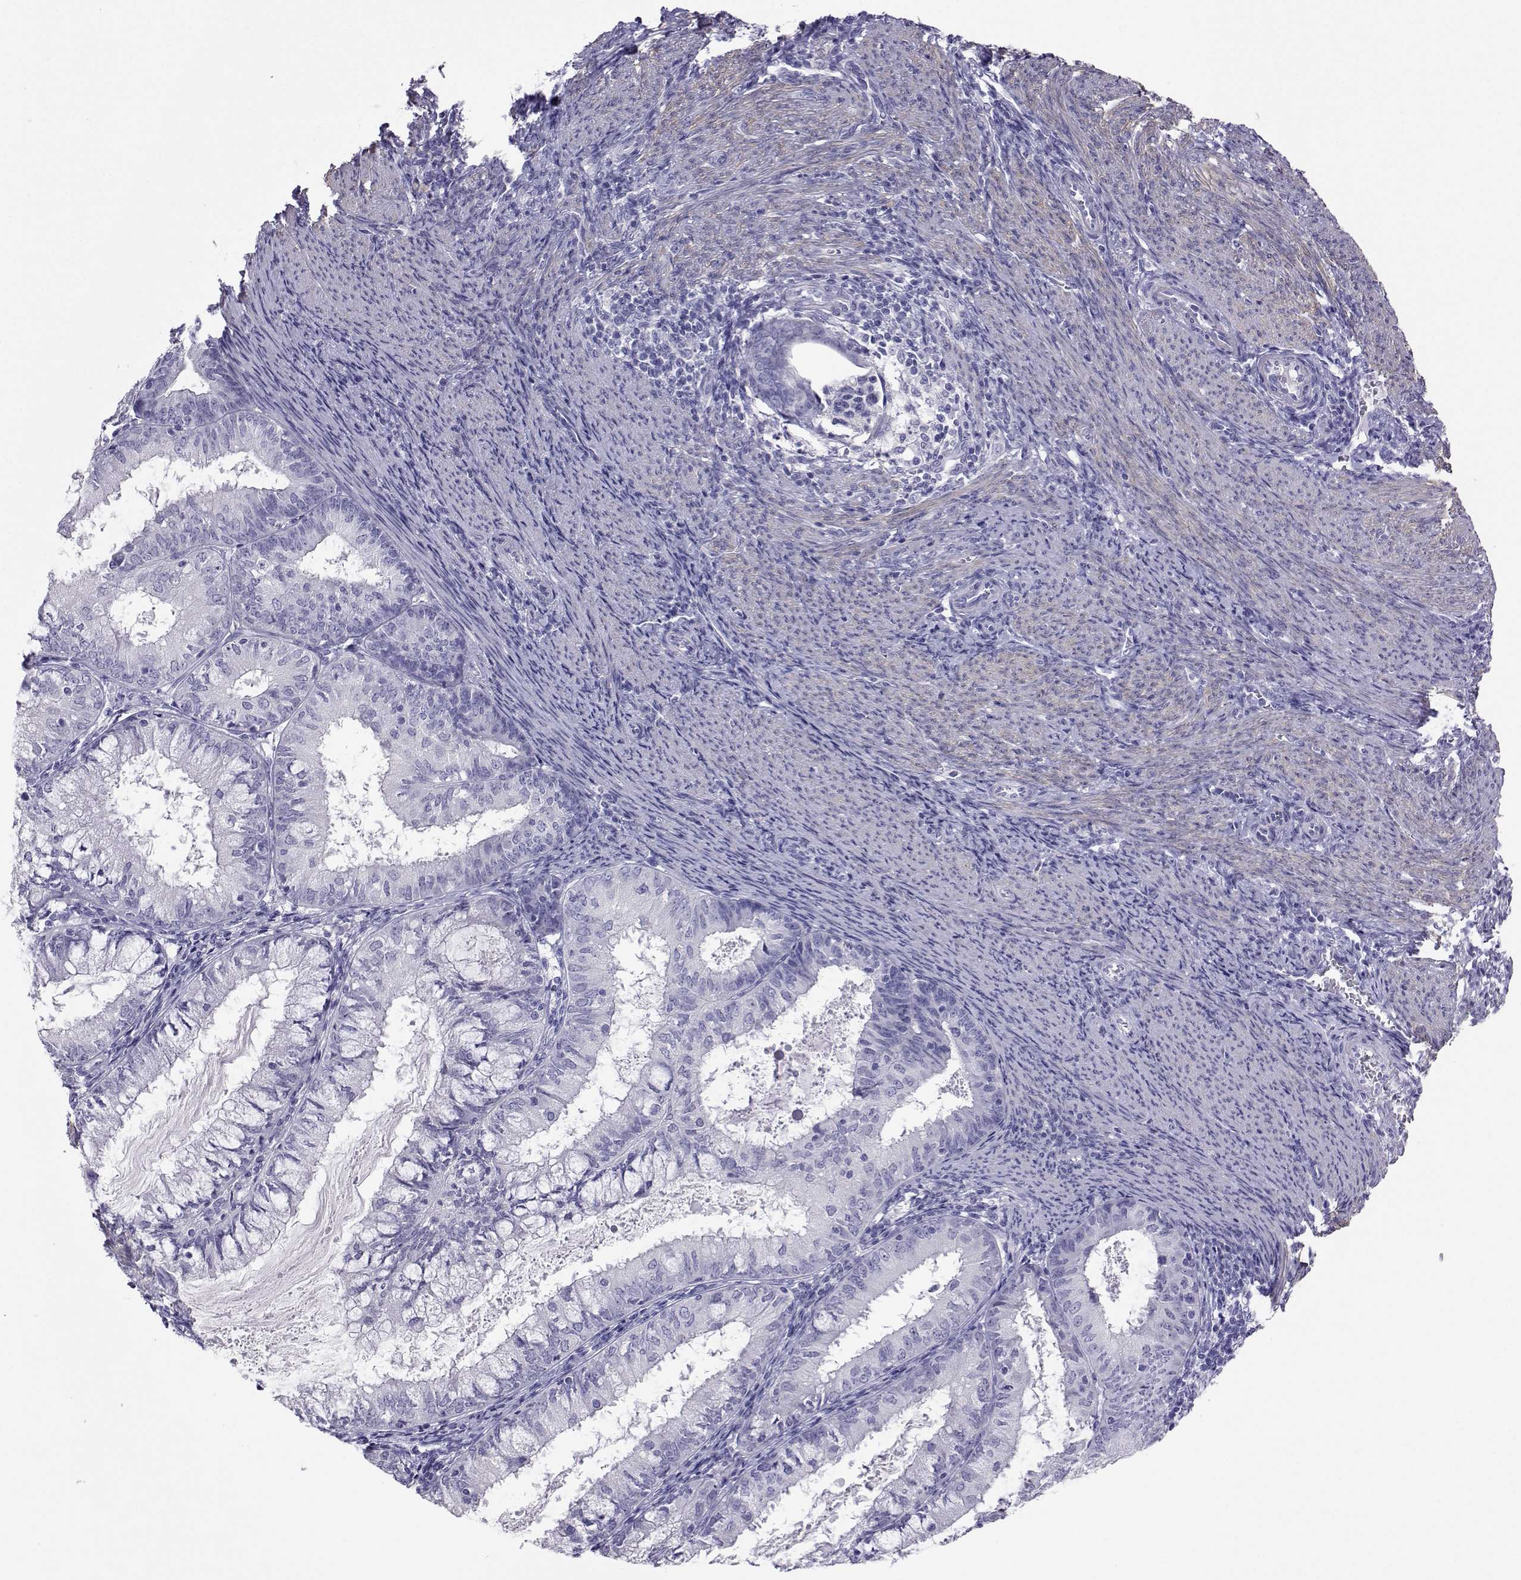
{"staining": {"intensity": "negative", "quantity": "none", "location": "none"}, "tissue": "endometrial cancer", "cell_type": "Tumor cells", "image_type": "cancer", "snomed": [{"axis": "morphology", "description": "Adenocarcinoma, NOS"}, {"axis": "topography", "description": "Endometrium"}], "caption": "There is no significant expression in tumor cells of endometrial cancer (adenocarcinoma).", "gene": "PLIN4", "patient": {"sex": "female", "age": 57}}